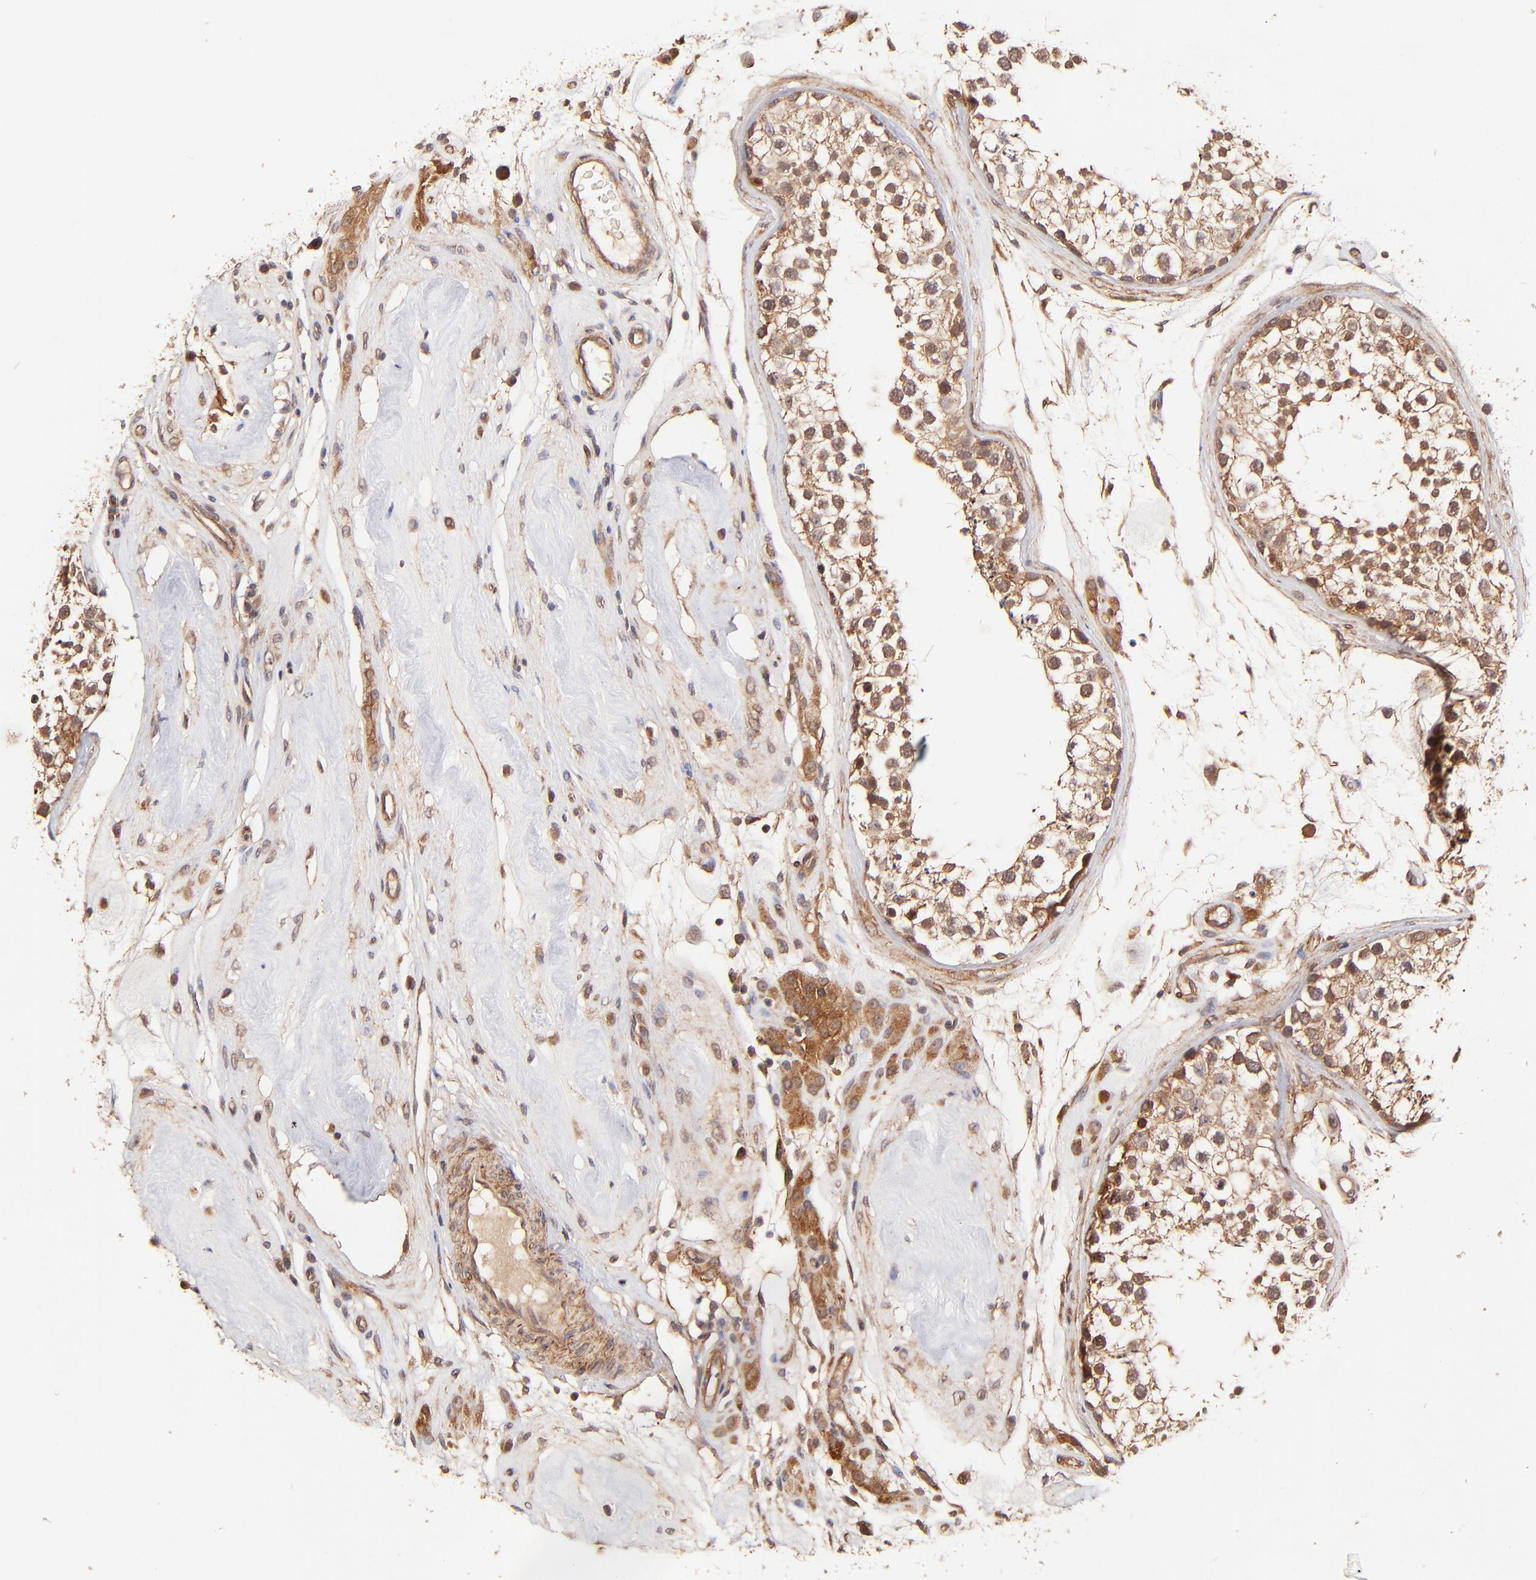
{"staining": {"intensity": "moderate", "quantity": ">75%", "location": "cytoplasmic/membranous"}, "tissue": "testis", "cell_type": "Cells in seminiferous ducts", "image_type": "normal", "snomed": [{"axis": "morphology", "description": "Normal tissue, NOS"}, {"axis": "topography", "description": "Testis"}], "caption": "This image shows immunohistochemistry (IHC) staining of unremarkable human testis, with medium moderate cytoplasmic/membranous positivity in approximately >75% of cells in seminiferous ducts.", "gene": "ITGB1", "patient": {"sex": "male", "age": 46}}